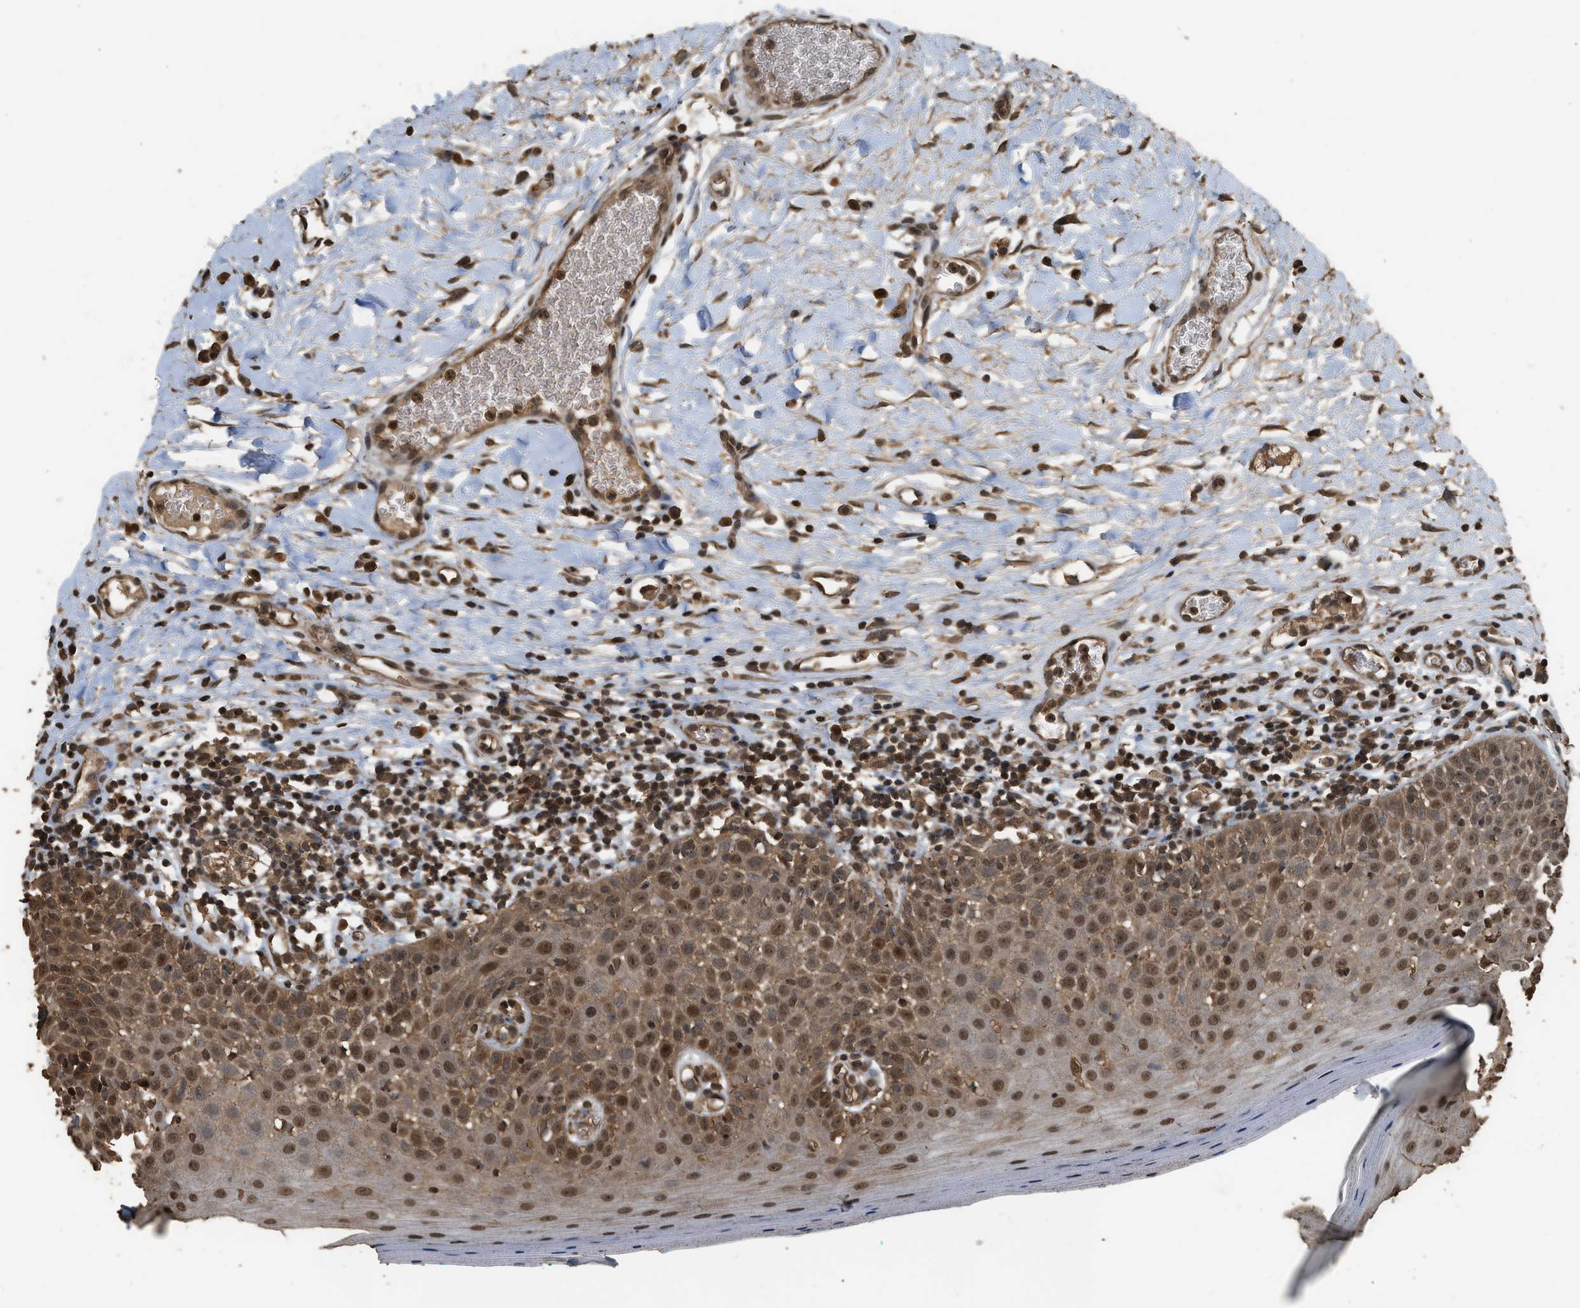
{"staining": {"intensity": "strong", "quantity": ">75%", "location": "cytoplasmic/membranous,nuclear"}, "tissue": "oral mucosa", "cell_type": "Squamous epithelial cells", "image_type": "normal", "snomed": [{"axis": "morphology", "description": "Normal tissue, NOS"}, {"axis": "topography", "description": "Skeletal muscle"}, {"axis": "topography", "description": "Oral tissue"}], "caption": "Immunohistochemistry (DAB) staining of benign human oral mucosa demonstrates strong cytoplasmic/membranous,nuclear protein expression in approximately >75% of squamous epithelial cells.", "gene": "MYBL2", "patient": {"sex": "male", "age": 58}}